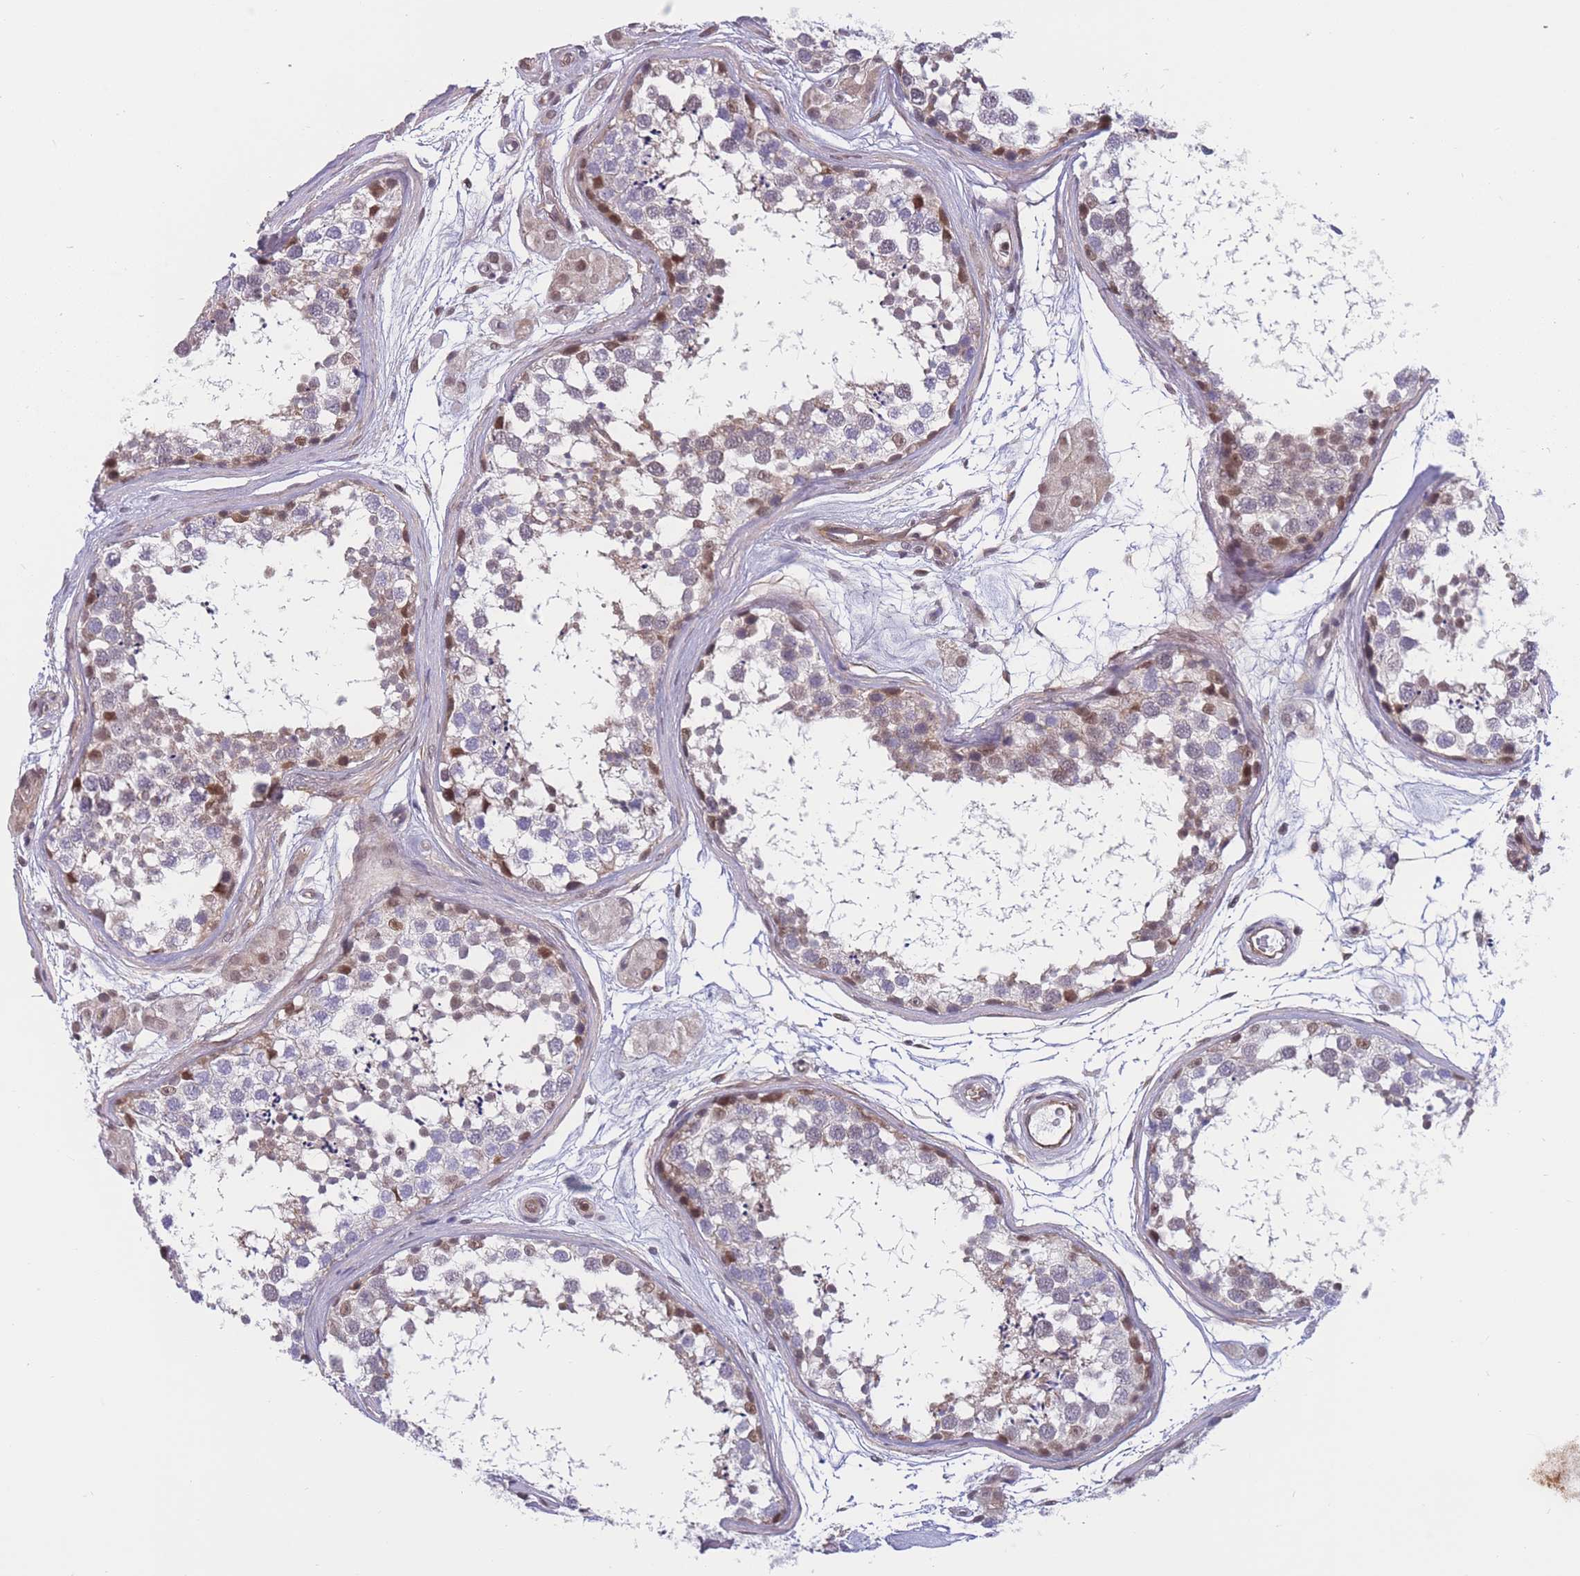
{"staining": {"intensity": "moderate", "quantity": "<25%", "location": "nuclear"}, "tissue": "testis", "cell_type": "Cells in seminiferous ducts", "image_type": "normal", "snomed": [{"axis": "morphology", "description": "Normal tissue, NOS"}, {"axis": "topography", "description": "Testis"}], "caption": "This image displays unremarkable testis stained with immunohistochemistry to label a protein in brown. The nuclear of cells in seminiferous ducts show moderate positivity for the protein. Nuclei are counter-stained blue.", "gene": "BCL9L", "patient": {"sex": "male", "age": 56}}